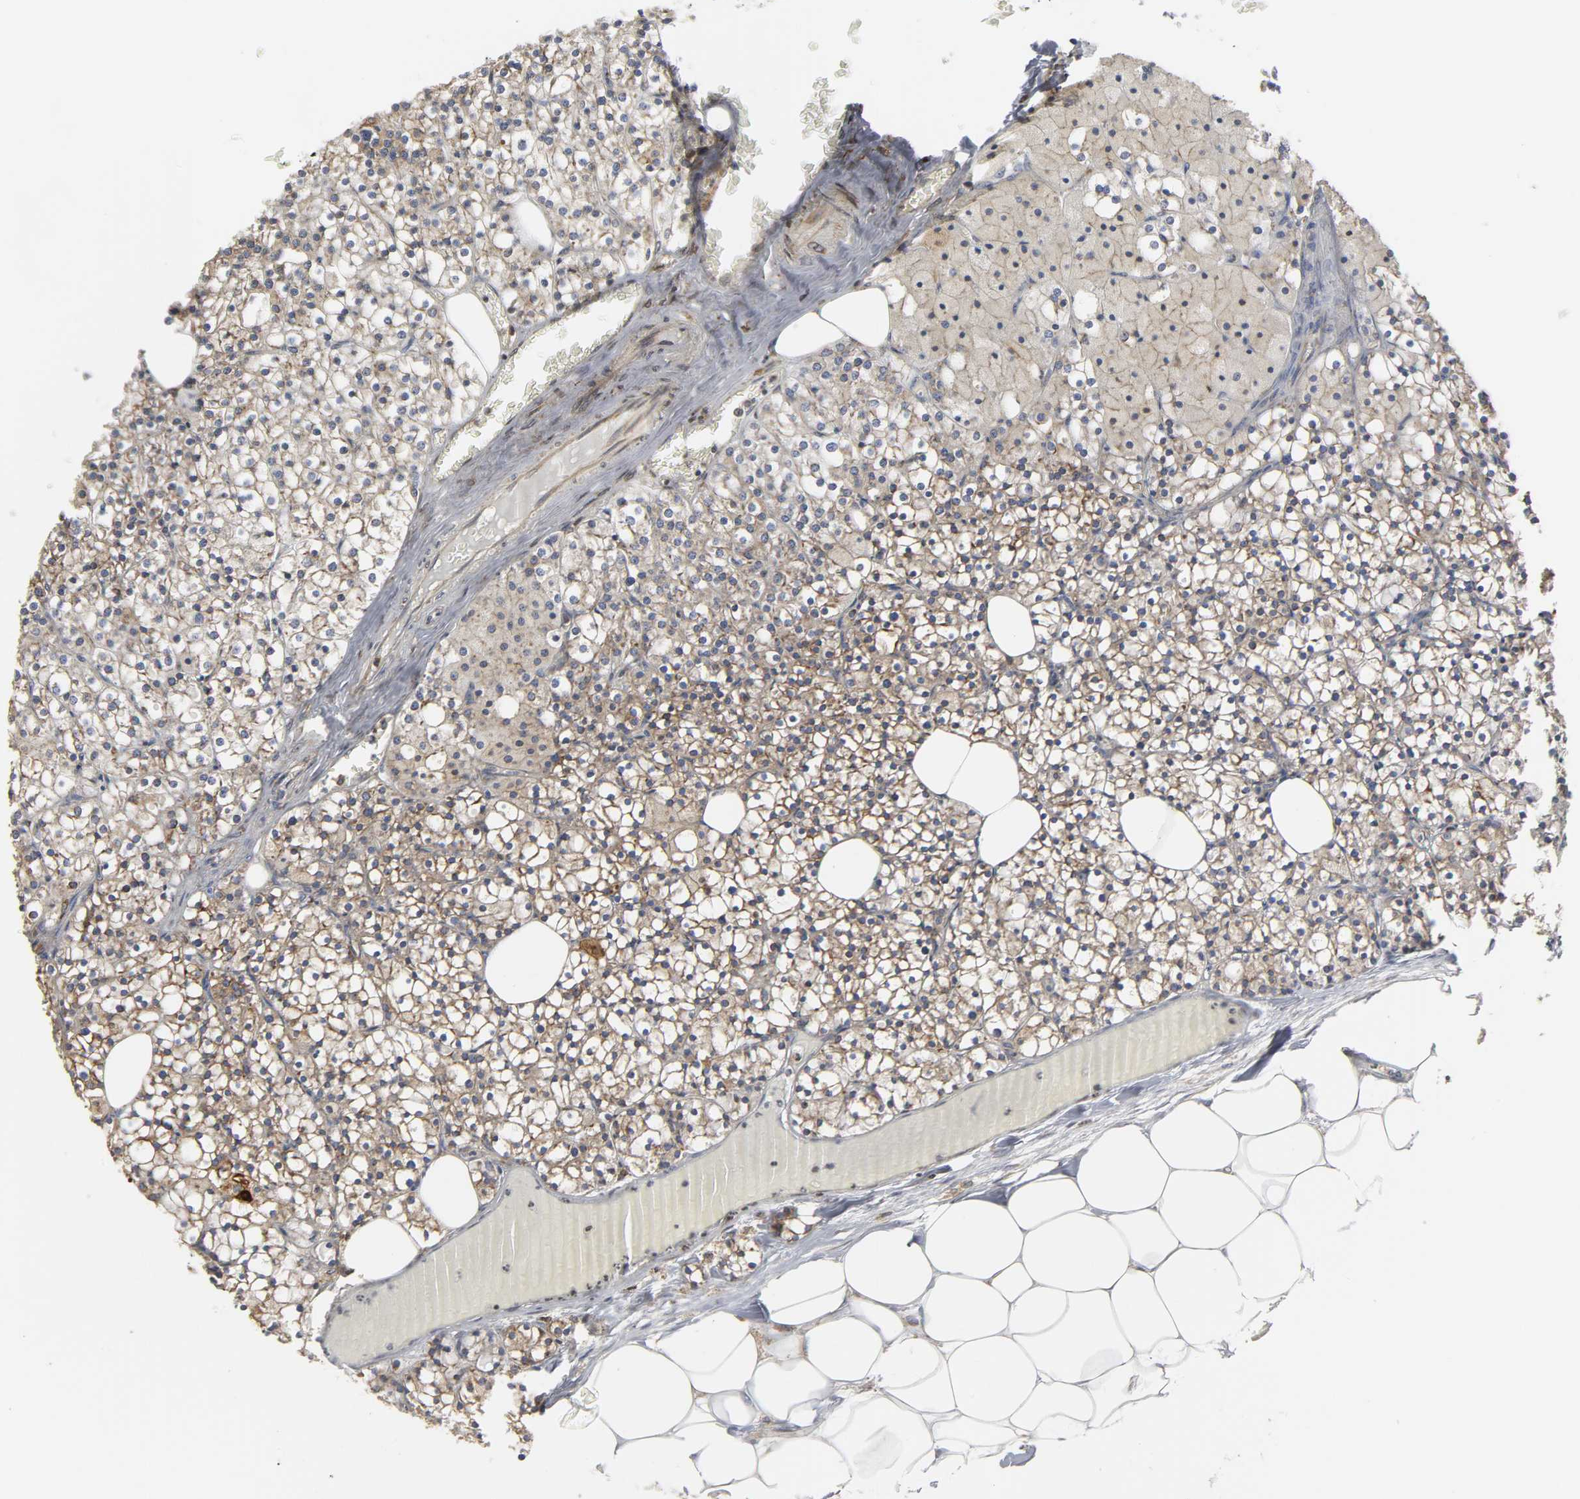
{"staining": {"intensity": "weak", "quantity": ">75%", "location": "cytoplasmic/membranous"}, "tissue": "parathyroid gland", "cell_type": "Glandular cells", "image_type": "normal", "snomed": [{"axis": "morphology", "description": "Normal tissue, NOS"}, {"axis": "topography", "description": "Parathyroid gland"}], "caption": "Parathyroid gland stained for a protein displays weak cytoplasmic/membranous positivity in glandular cells.", "gene": "HCK", "patient": {"sex": "female", "age": 63}}